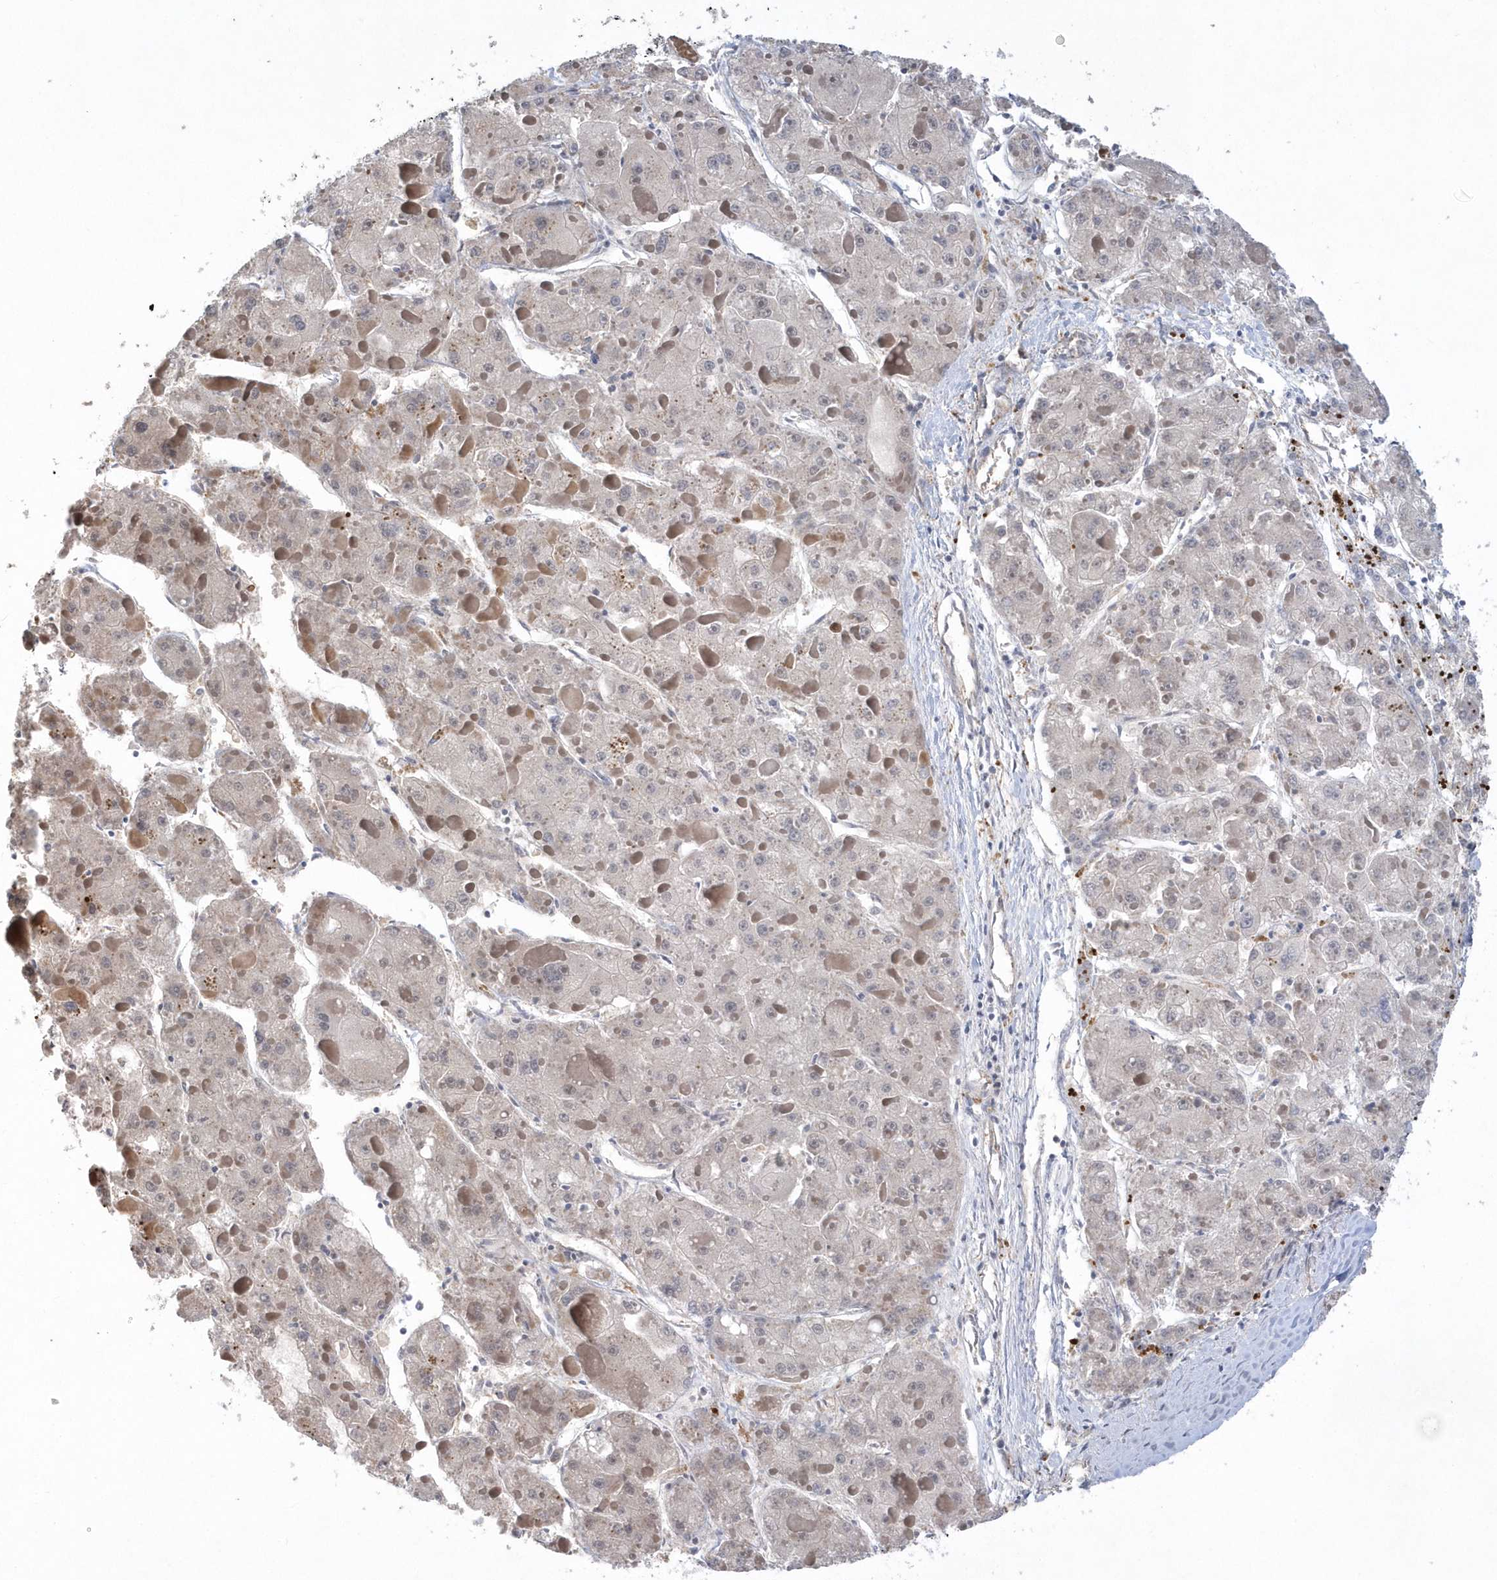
{"staining": {"intensity": "negative", "quantity": "none", "location": "none"}, "tissue": "liver cancer", "cell_type": "Tumor cells", "image_type": "cancer", "snomed": [{"axis": "morphology", "description": "Carcinoma, Hepatocellular, NOS"}, {"axis": "topography", "description": "Liver"}], "caption": "A high-resolution micrograph shows IHC staining of liver cancer (hepatocellular carcinoma), which shows no significant positivity in tumor cells.", "gene": "CRIP3", "patient": {"sex": "female", "age": 73}}